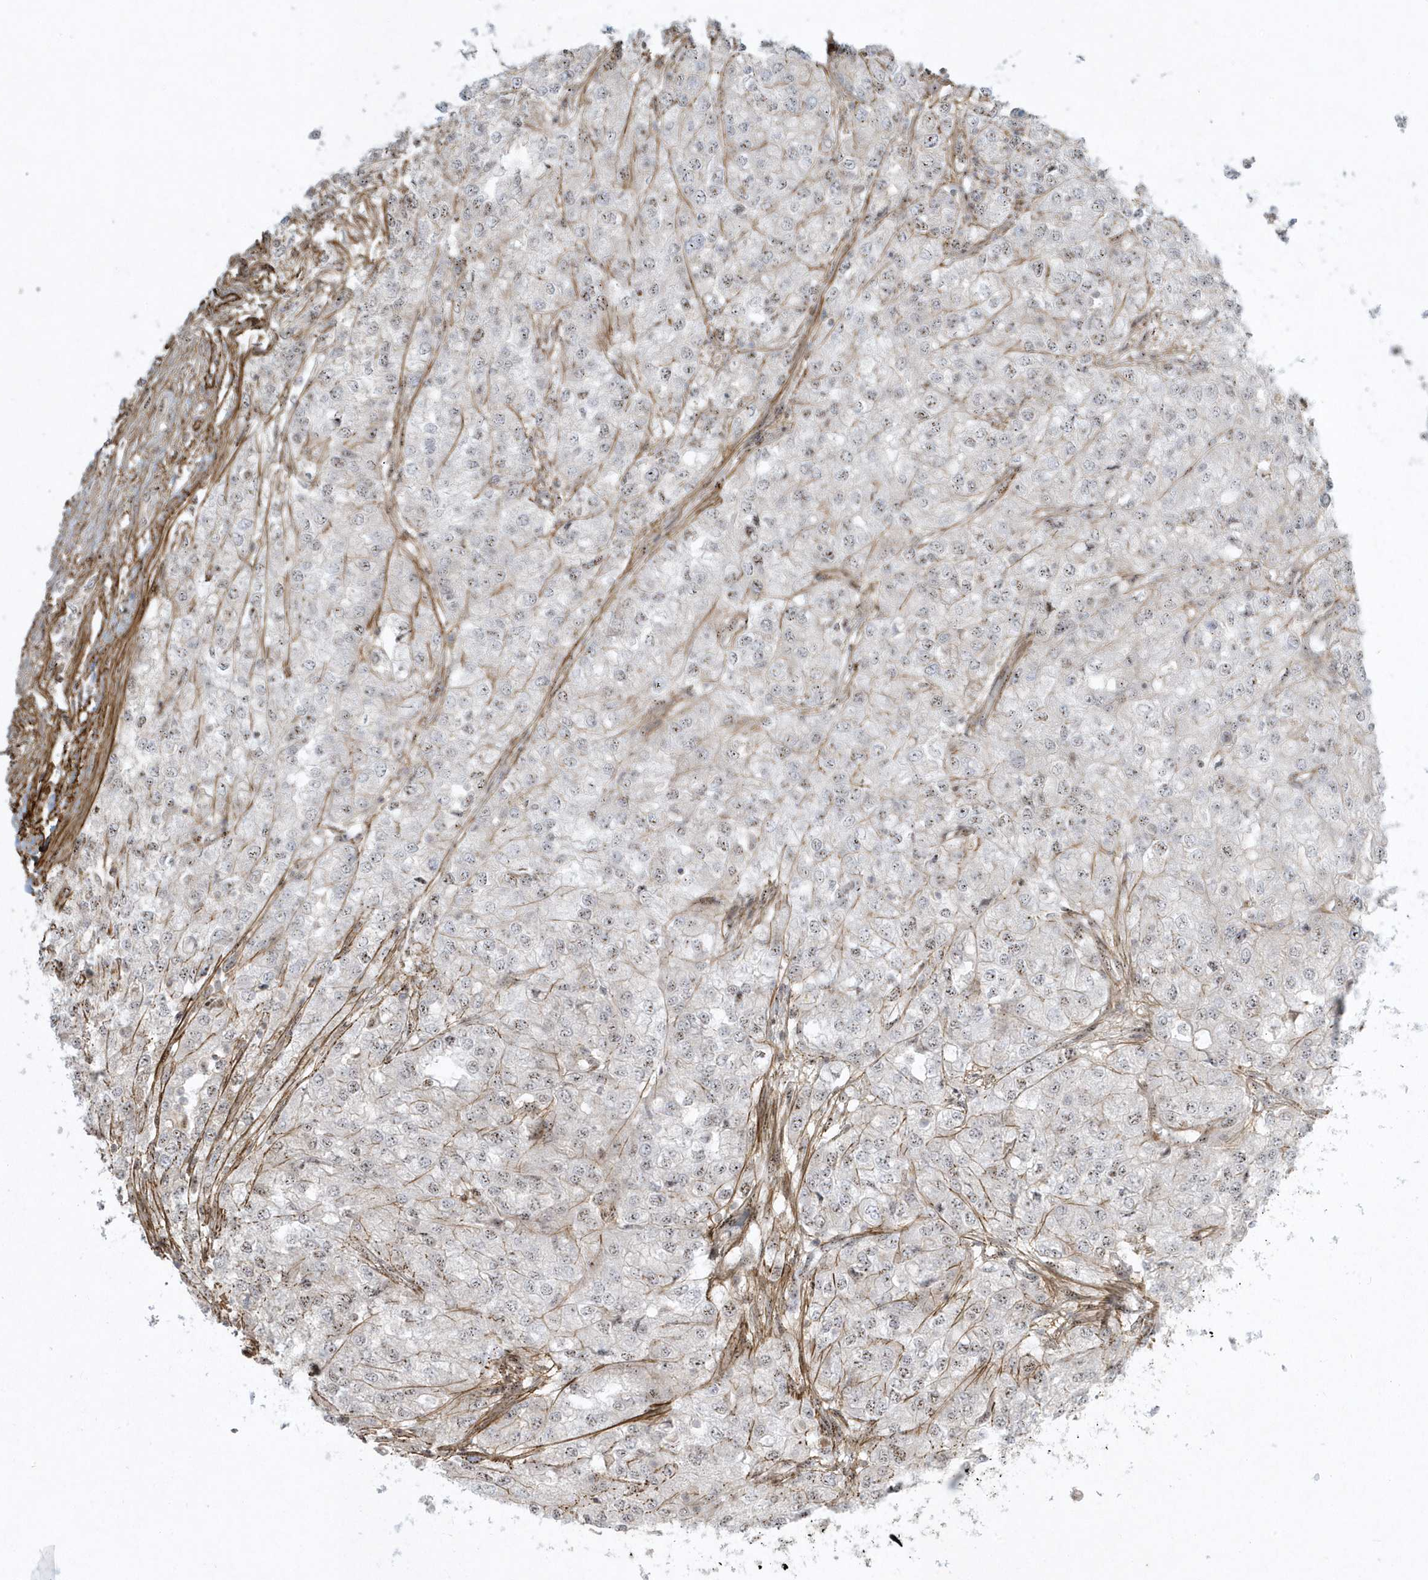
{"staining": {"intensity": "weak", "quantity": "<25%", "location": "cytoplasmic/membranous,nuclear"}, "tissue": "renal cancer", "cell_type": "Tumor cells", "image_type": "cancer", "snomed": [{"axis": "morphology", "description": "Adenocarcinoma, NOS"}, {"axis": "topography", "description": "Kidney"}], "caption": "Immunohistochemical staining of adenocarcinoma (renal) shows no significant staining in tumor cells.", "gene": "MASP2", "patient": {"sex": "female", "age": 54}}